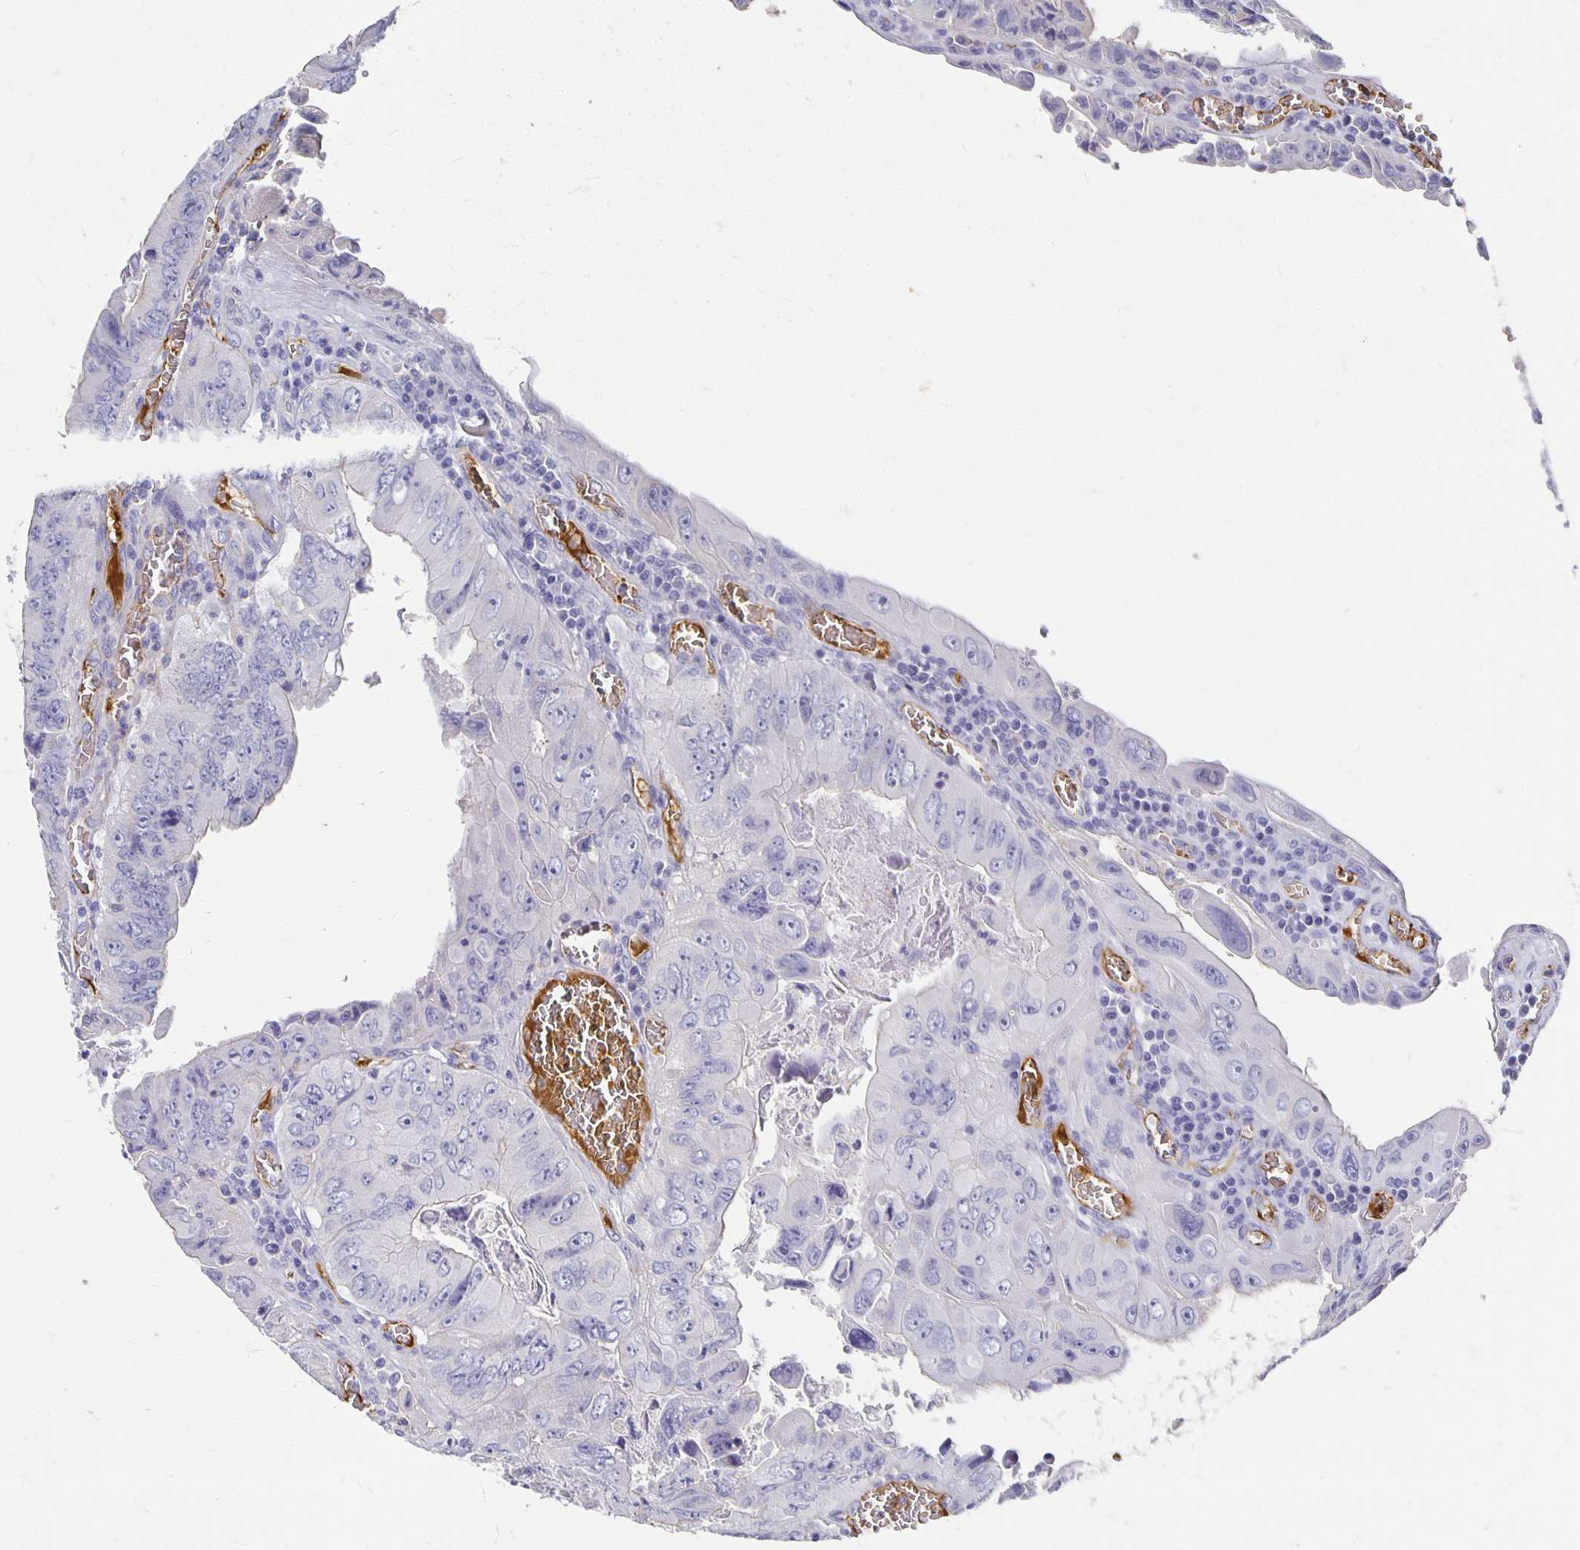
{"staining": {"intensity": "negative", "quantity": "none", "location": "none"}, "tissue": "colorectal cancer", "cell_type": "Tumor cells", "image_type": "cancer", "snomed": [{"axis": "morphology", "description": "Adenocarcinoma, NOS"}, {"axis": "topography", "description": "Colon"}], "caption": "Immunohistochemical staining of colorectal cancer (adenocarcinoma) displays no significant staining in tumor cells.", "gene": "APOB", "patient": {"sex": "female", "age": 84}}